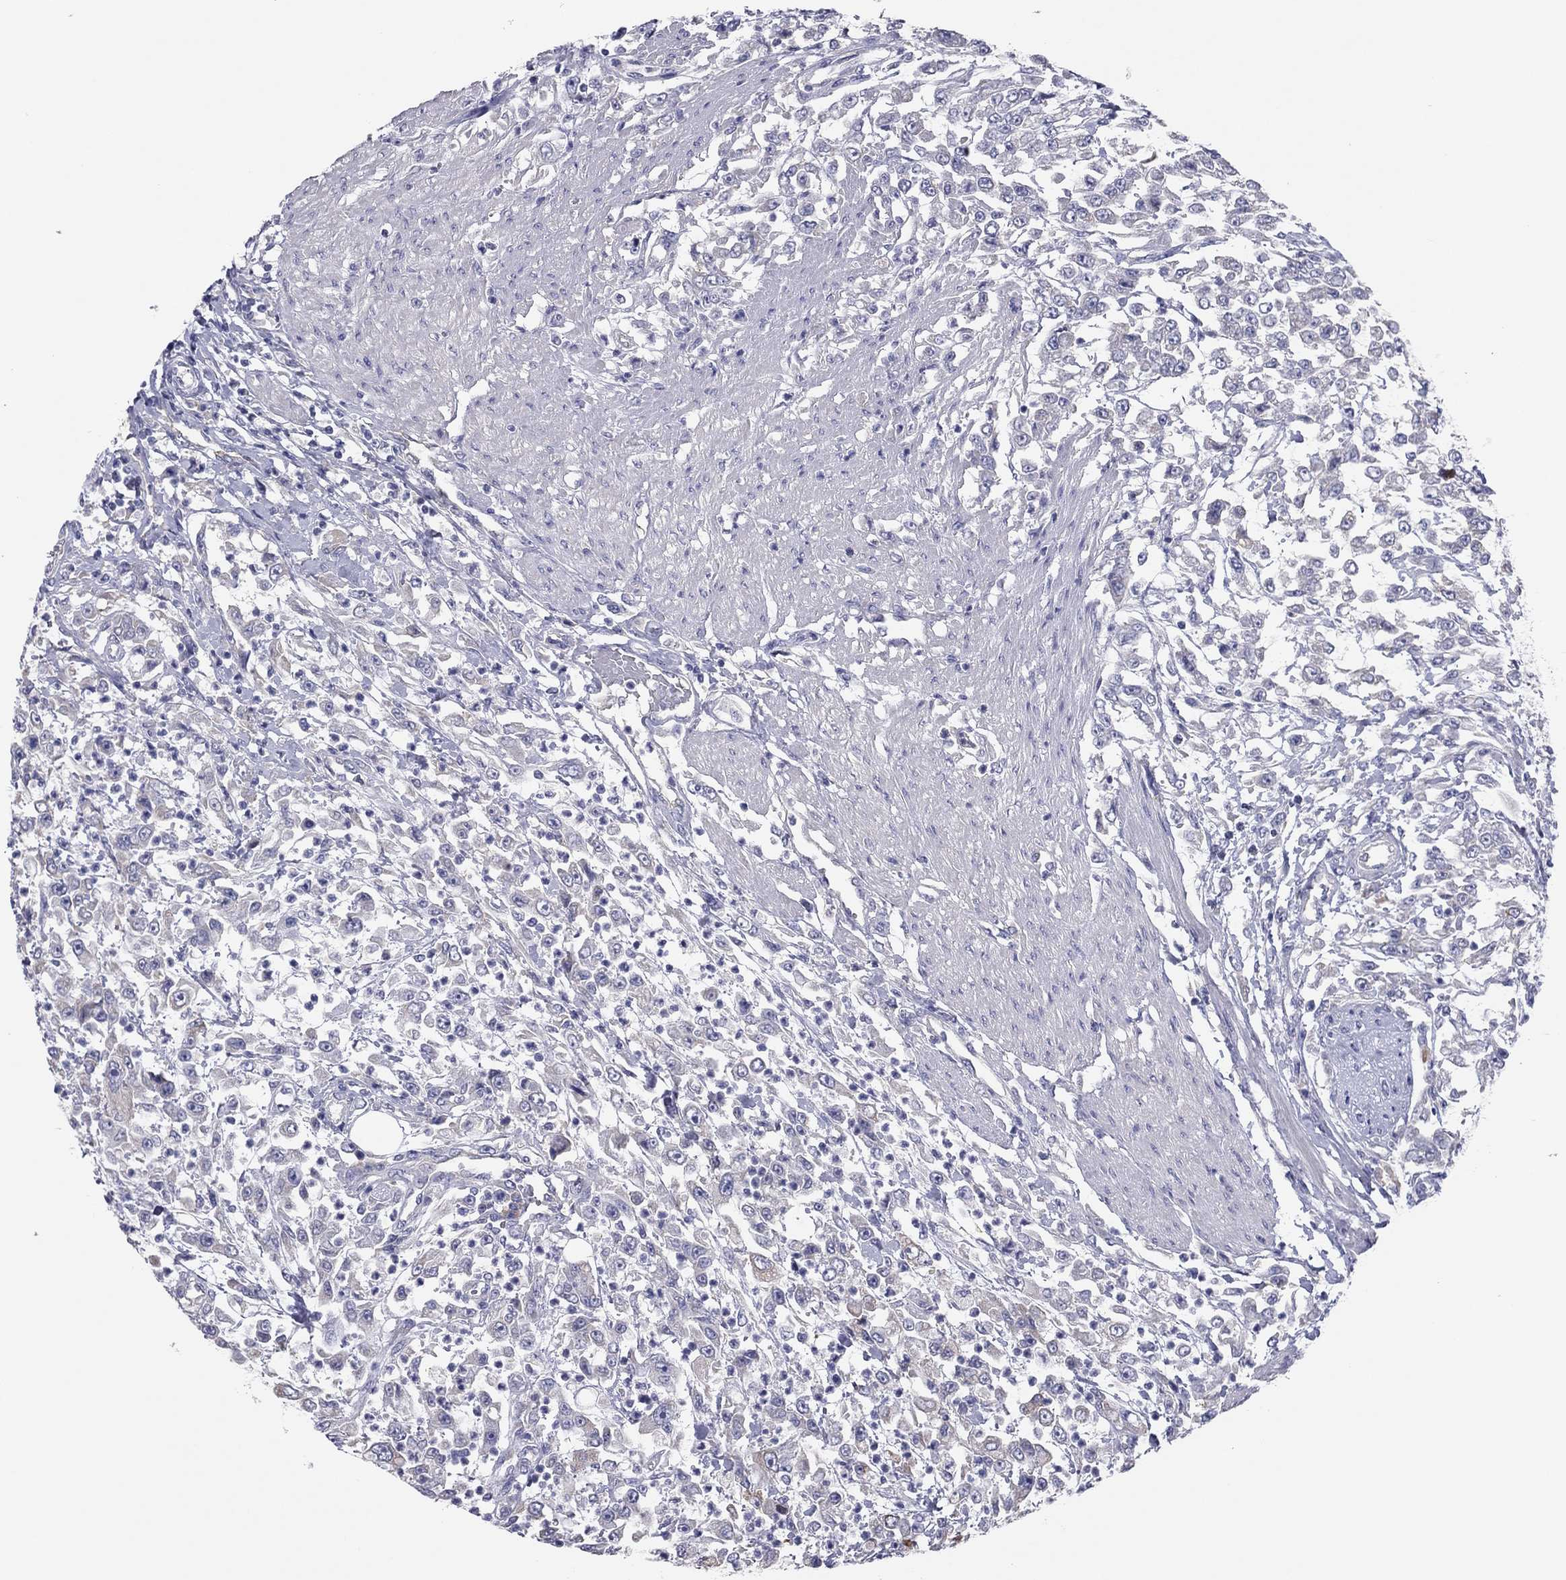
{"staining": {"intensity": "negative", "quantity": "none", "location": "none"}, "tissue": "urothelial cancer", "cell_type": "Tumor cells", "image_type": "cancer", "snomed": [{"axis": "morphology", "description": "Urothelial carcinoma, High grade"}, {"axis": "topography", "description": "Urinary bladder"}], "caption": "Immunohistochemistry (IHC) of high-grade urothelial carcinoma displays no expression in tumor cells.", "gene": "GRK7", "patient": {"sex": "male", "age": 46}}